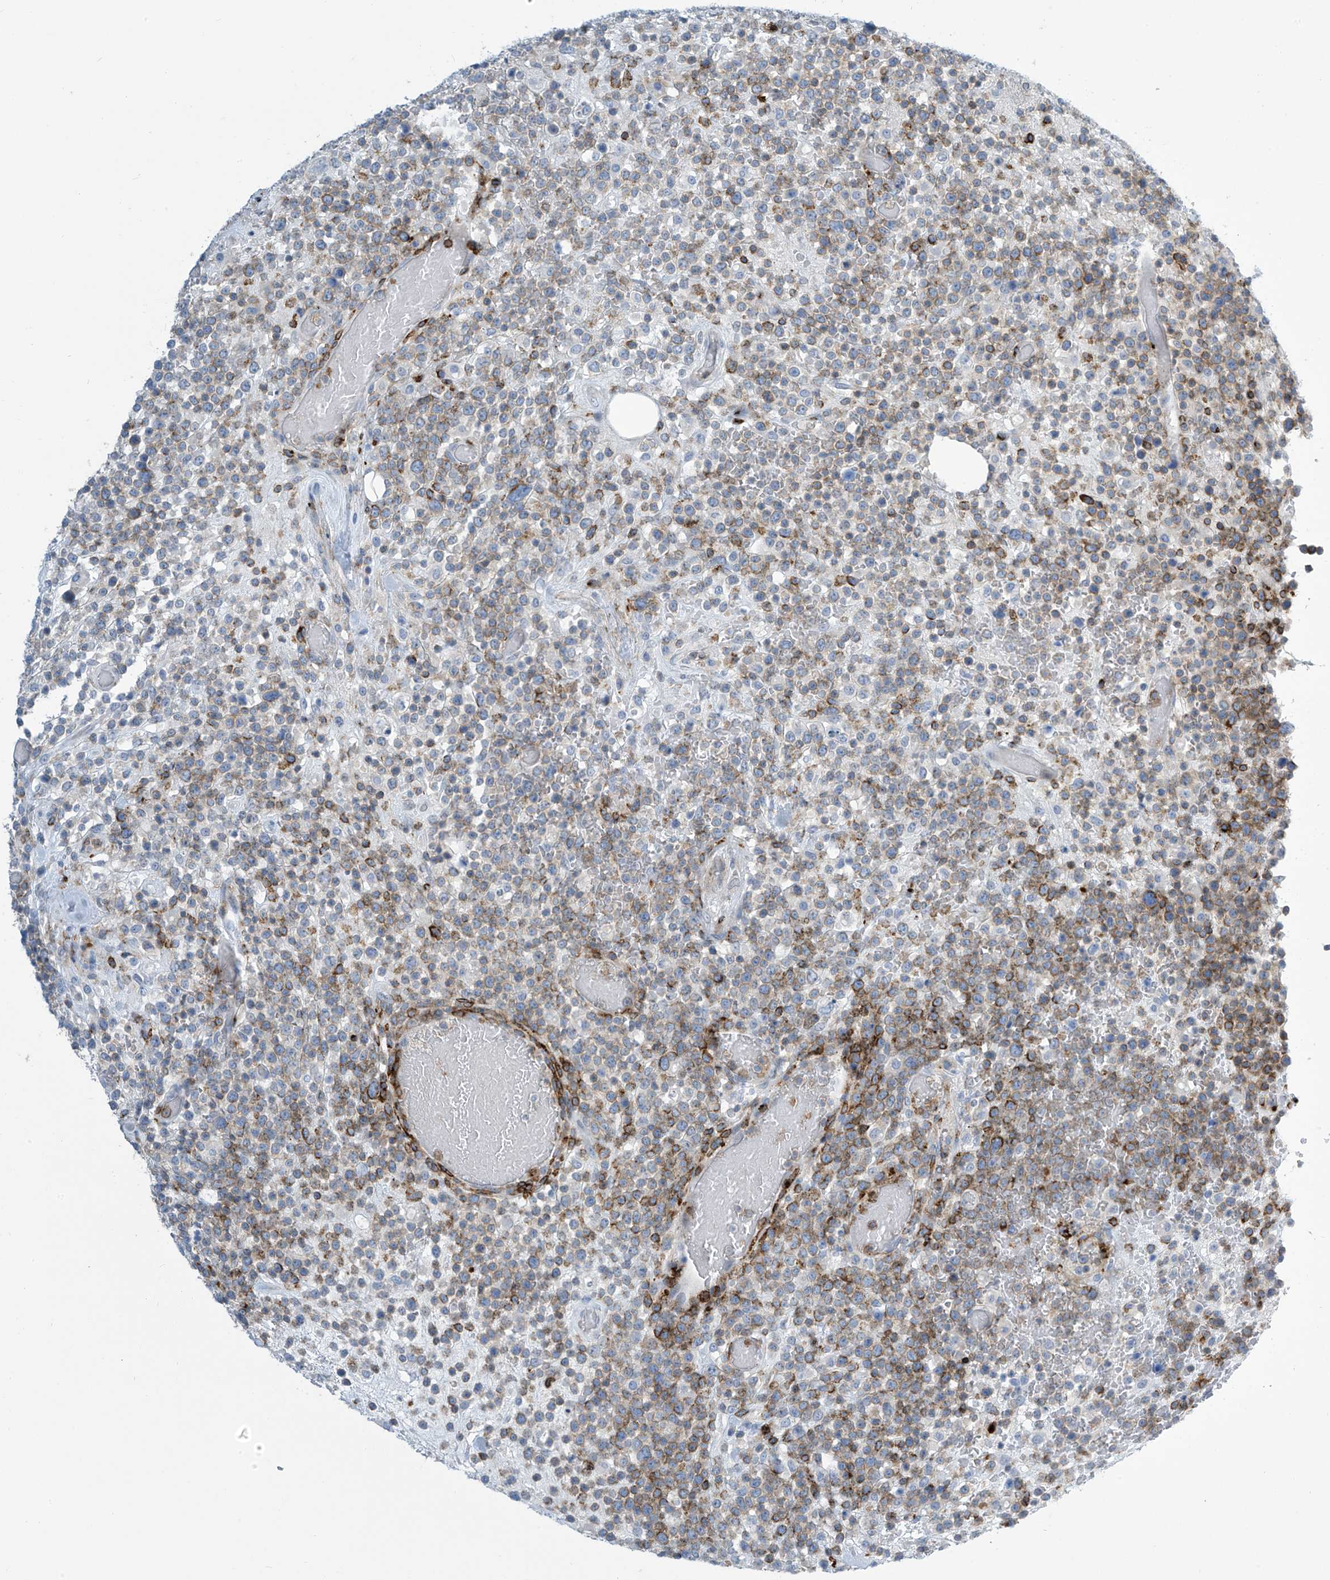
{"staining": {"intensity": "moderate", "quantity": "<25%", "location": "cytoplasmic/membranous"}, "tissue": "lymphoma", "cell_type": "Tumor cells", "image_type": "cancer", "snomed": [{"axis": "morphology", "description": "Malignant lymphoma, non-Hodgkin's type, High grade"}, {"axis": "topography", "description": "Colon"}], "caption": "A high-resolution photomicrograph shows IHC staining of malignant lymphoma, non-Hodgkin's type (high-grade), which shows moderate cytoplasmic/membranous staining in approximately <25% of tumor cells.", "gene": "IBA57", "patient": {"sex": "female", "age": 53}}